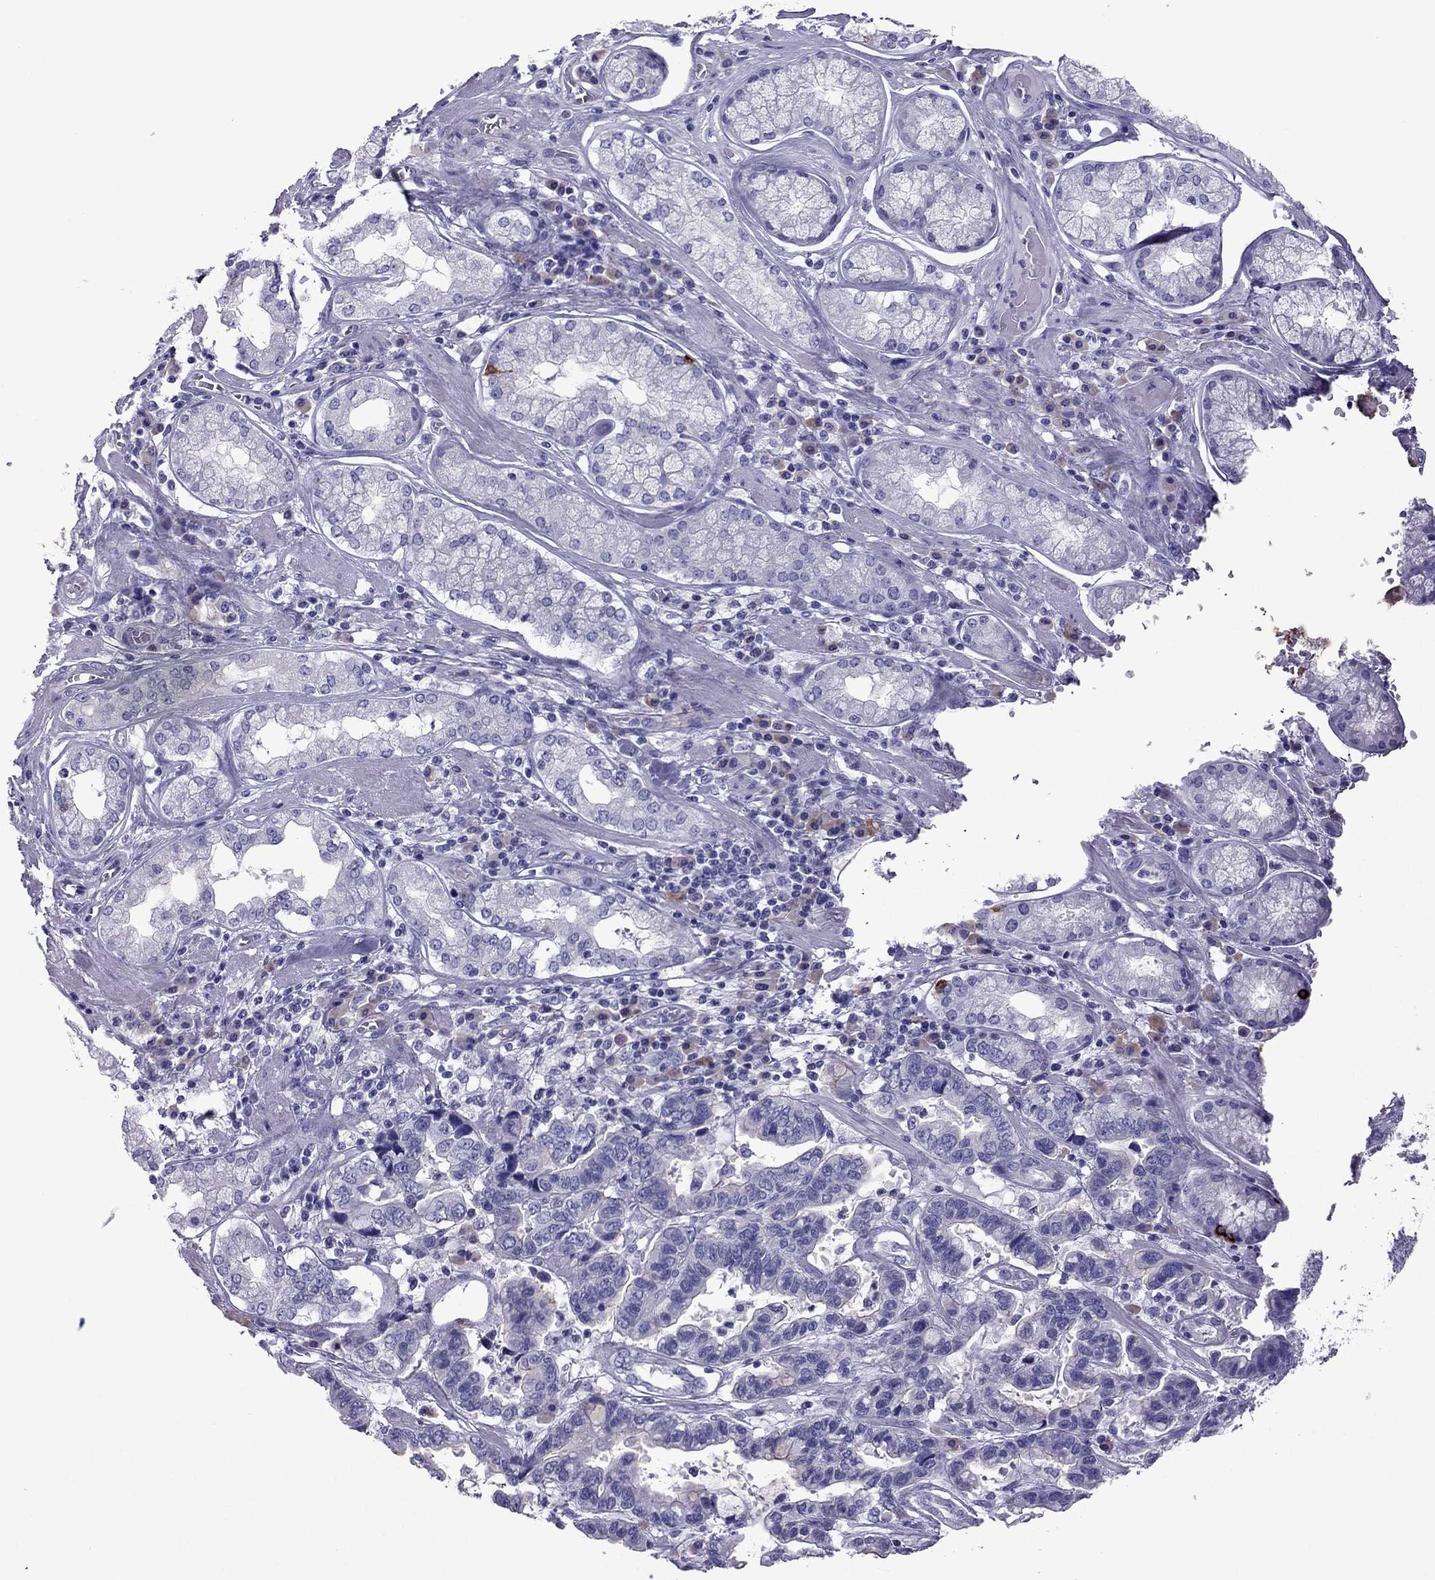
{"staining": {"intensity": "negative", "quantity": "none", "location": "none"}, "tissue": "stomach cancer", "cell_type": "Tumor cells", "image_type": "cancer", "snomed": [{"axis": "morphology", "description": "Adenocarcinoma, NOS"}, {"axis": "topography", "description": "Stomach, lower"}], "caption": "Immunohistochemistry of stomach cancer exhibits no positivity in tumor cells.", "gene": "MYL11", "patient": {"sex": "female", "age": 76}}